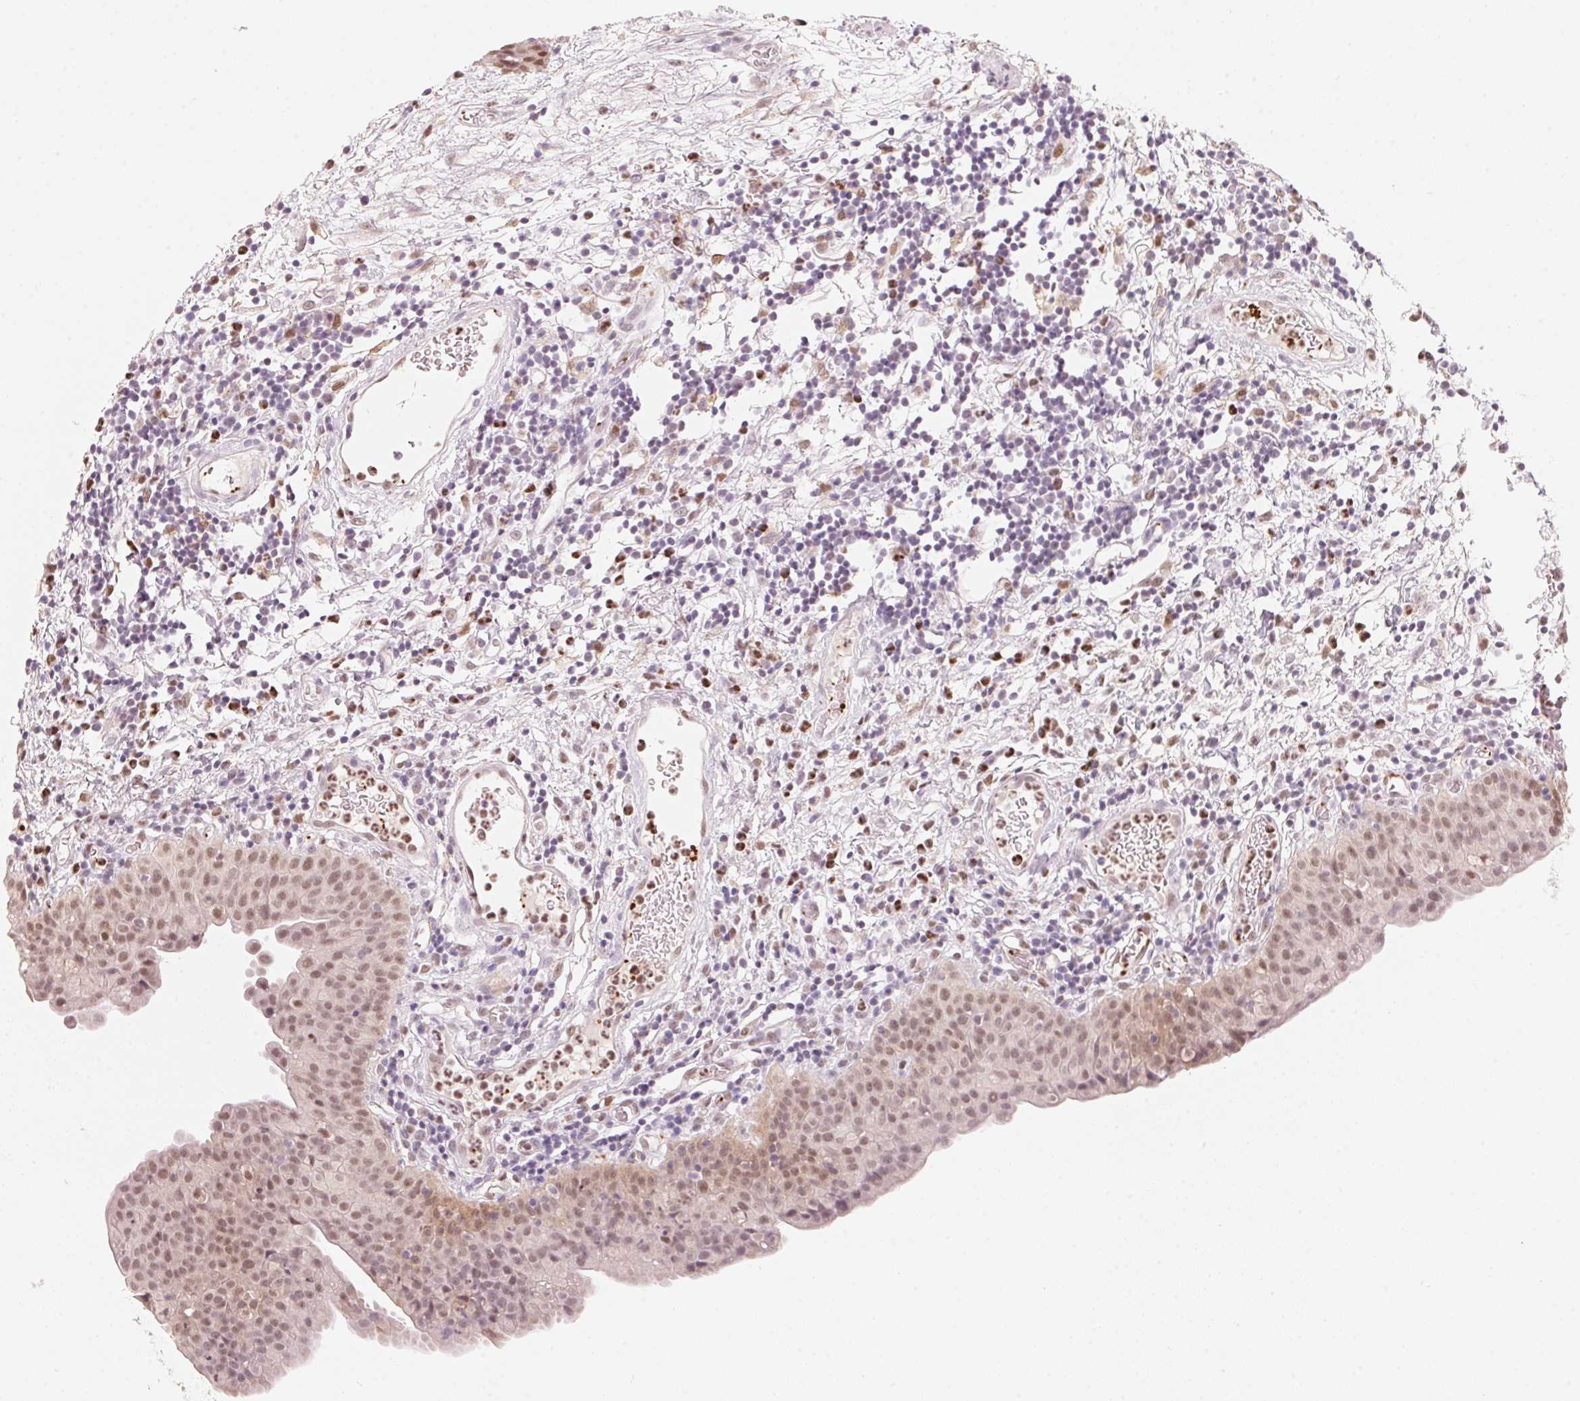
{"staining": {"intensity": "moderate", "quantity": ">75%", "location": "nuclear"}, "tissue": "urinary bladder", "cell_type": "Urothelial cells", "image_type": "normal", "snomed": [{"axis": "morphology", "description": "Normal tissue, NOS"}, {"axis": "morphology", "description": "Inflammation, NOS"}, {"axis": "topography", "description": "Urinary bladder"}], "caption": "Moderate nuclear positivity is present in about >75% of urothelial cells in unremarkable urinary bladder. (Brightfield microscopy of DAB IHC at high magnification).", "gene": "ARHGAP22", "patient": {"sex": "male", "age": 57}}